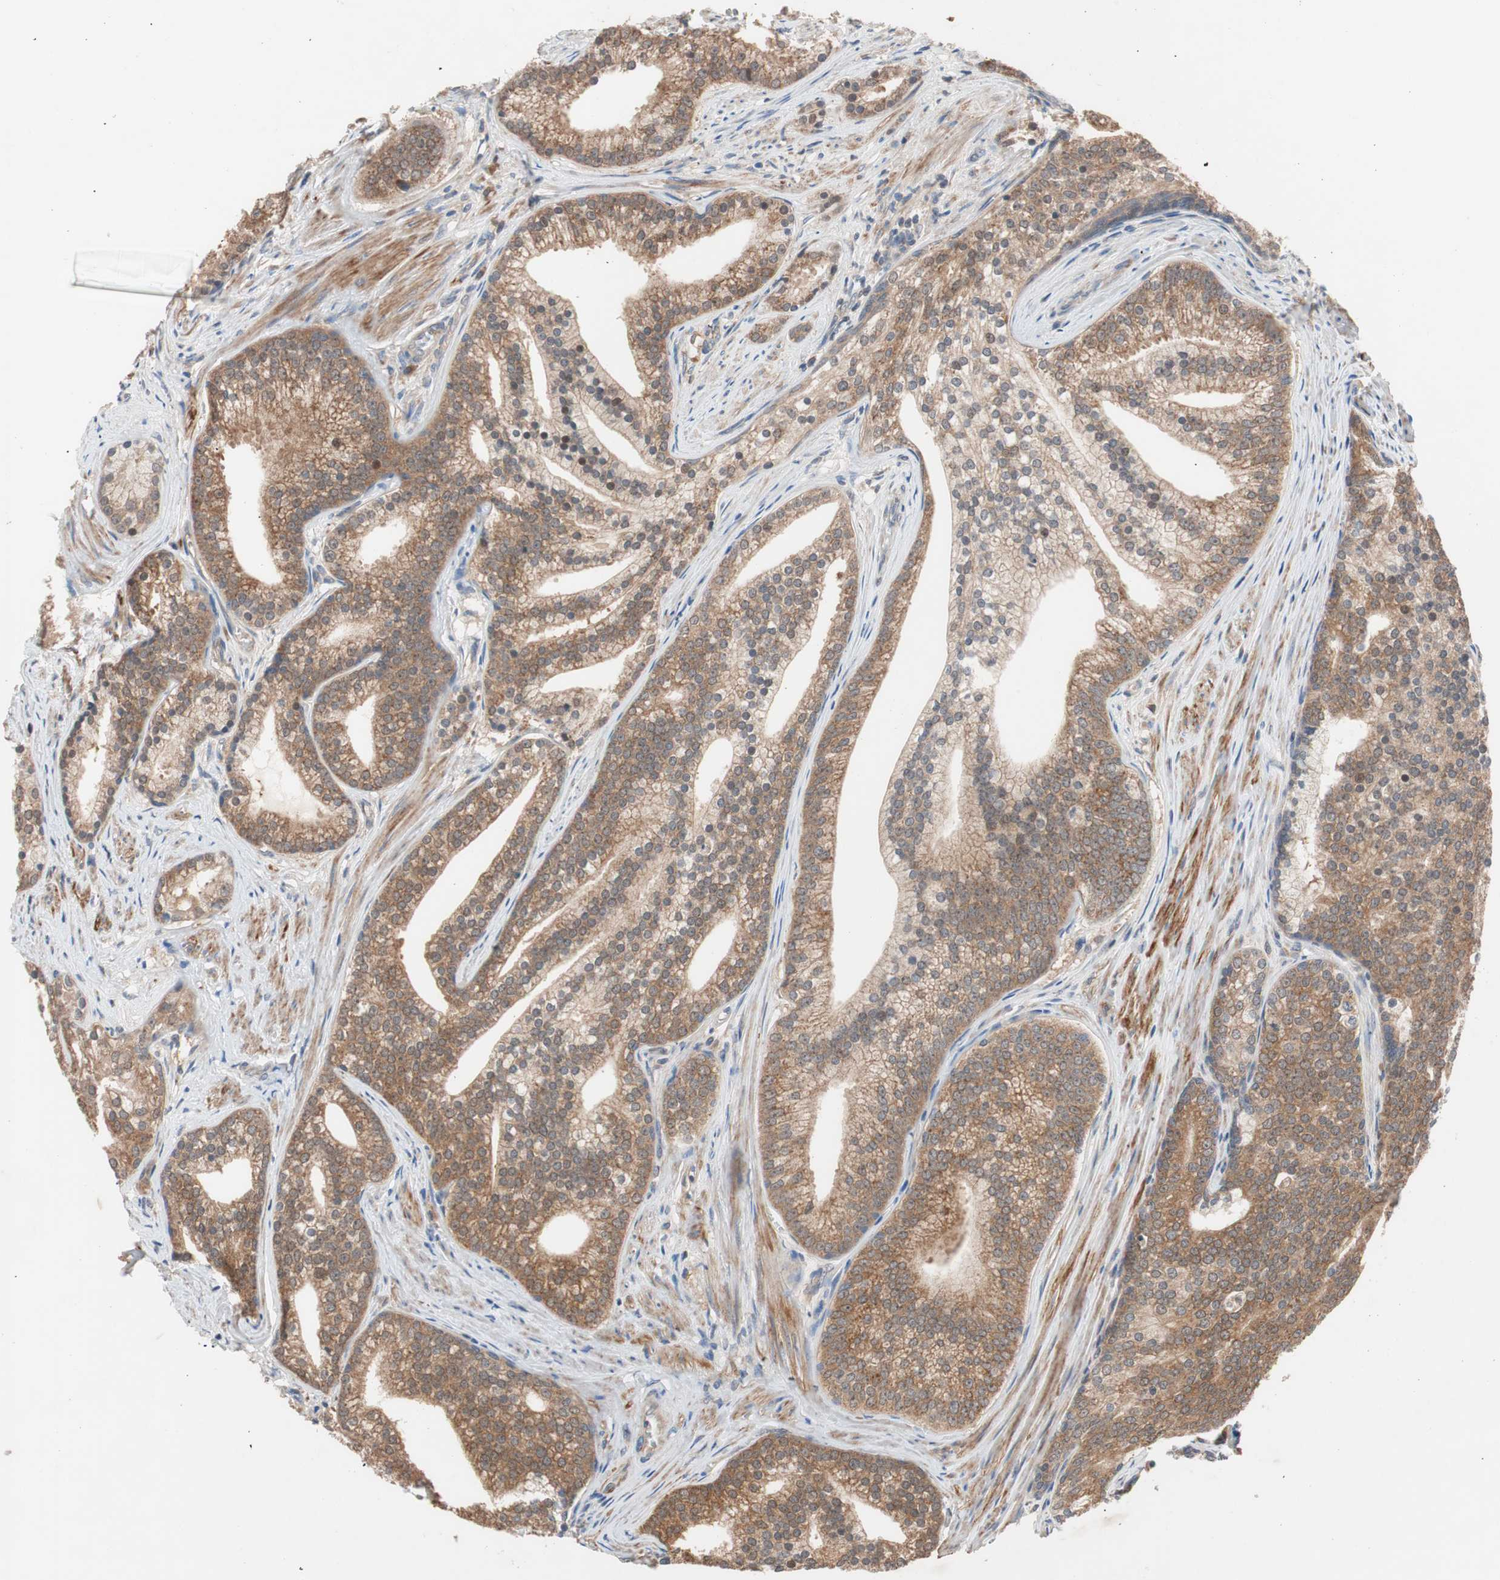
{"staining": {"intensity": "moderate", "quantity": ">75%", "location": "cytoplasmic/membranous"}, "tissue": "prostate cancer", "cell_type": "Tumor cells", "image_type": "cancer", "snomed": [{"axis": "morphology", "description": "Adenocarcinoma, Low grade"}, {"axis": "topography", "description": "Prostate"}], "caption": "Immunohistochemical staining of low-grade adenocarcinoma (prostate) displays moderate cytoplasmic/membranous protein positivity in about >75% of tumor cells.", "gene": "HMBS", "patient": {"sex": "male", "age": 71}}